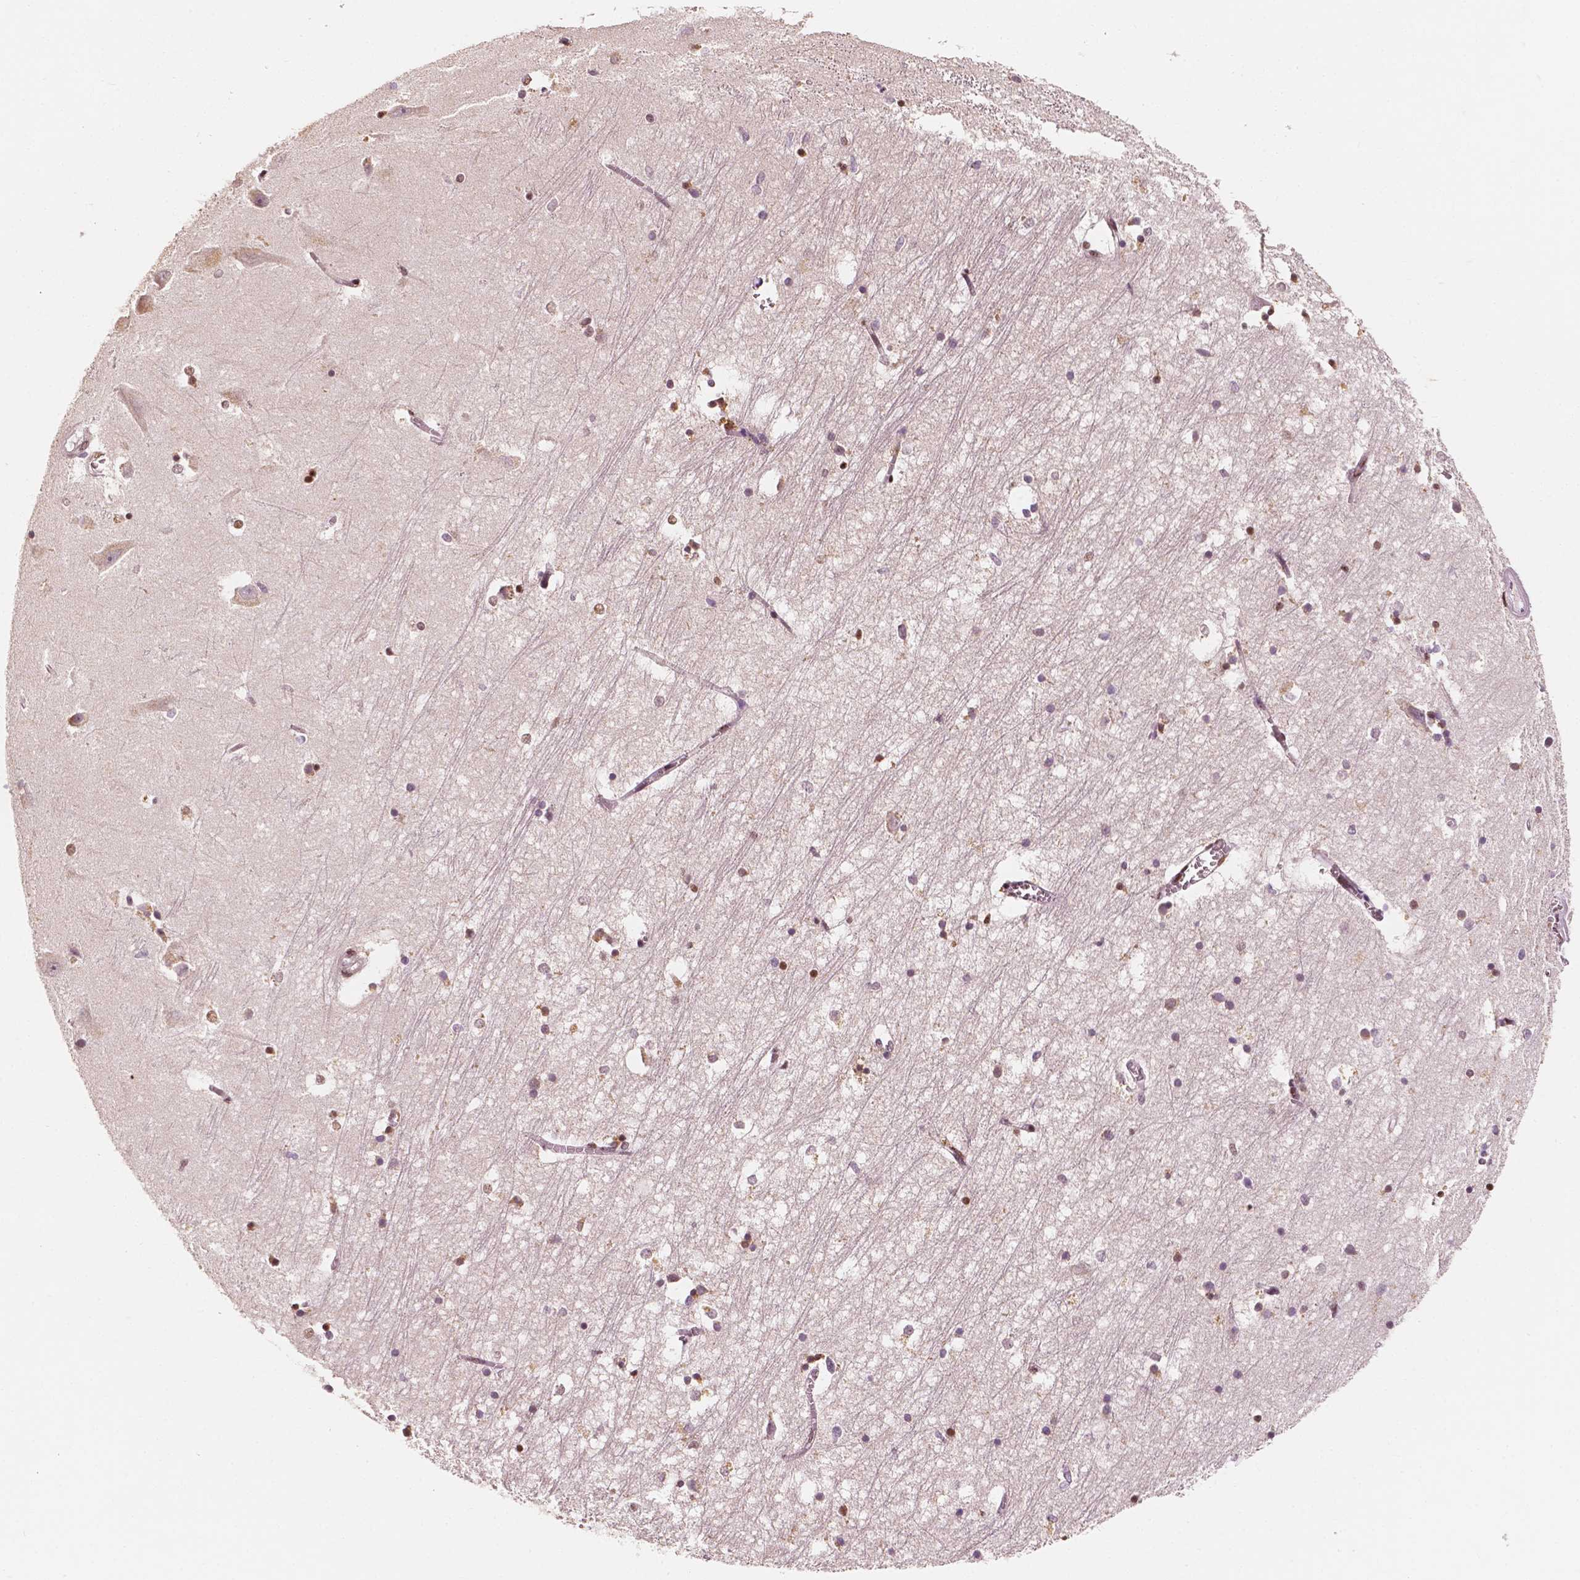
{"staining": {"intensity": "moderate", "quantity": "<25%", "location": "nuclear"}, "tissue": "hippocampus", "cell_type": "Glial cells", "image_type": "normal", "snomed": [{"axis": "morphology", "description": "Normal tissue, NOS"}, {"axis": "topography", "description": "Lateral ventricle wall"}, {"axis": "topography", "description": "Hippocampus"}], "caption": "A histopathology image of human hippocampus stained for a protein shows moderate nuclear brown staining in glial cells. The staining was performed using DAB to visualize the protein expression in brown, while the nuclei were stained in blue with hematoxylin (Magnification: 20x).", "gene": "TBC1D17", "patient": {"sex": "female", "age": 63}}